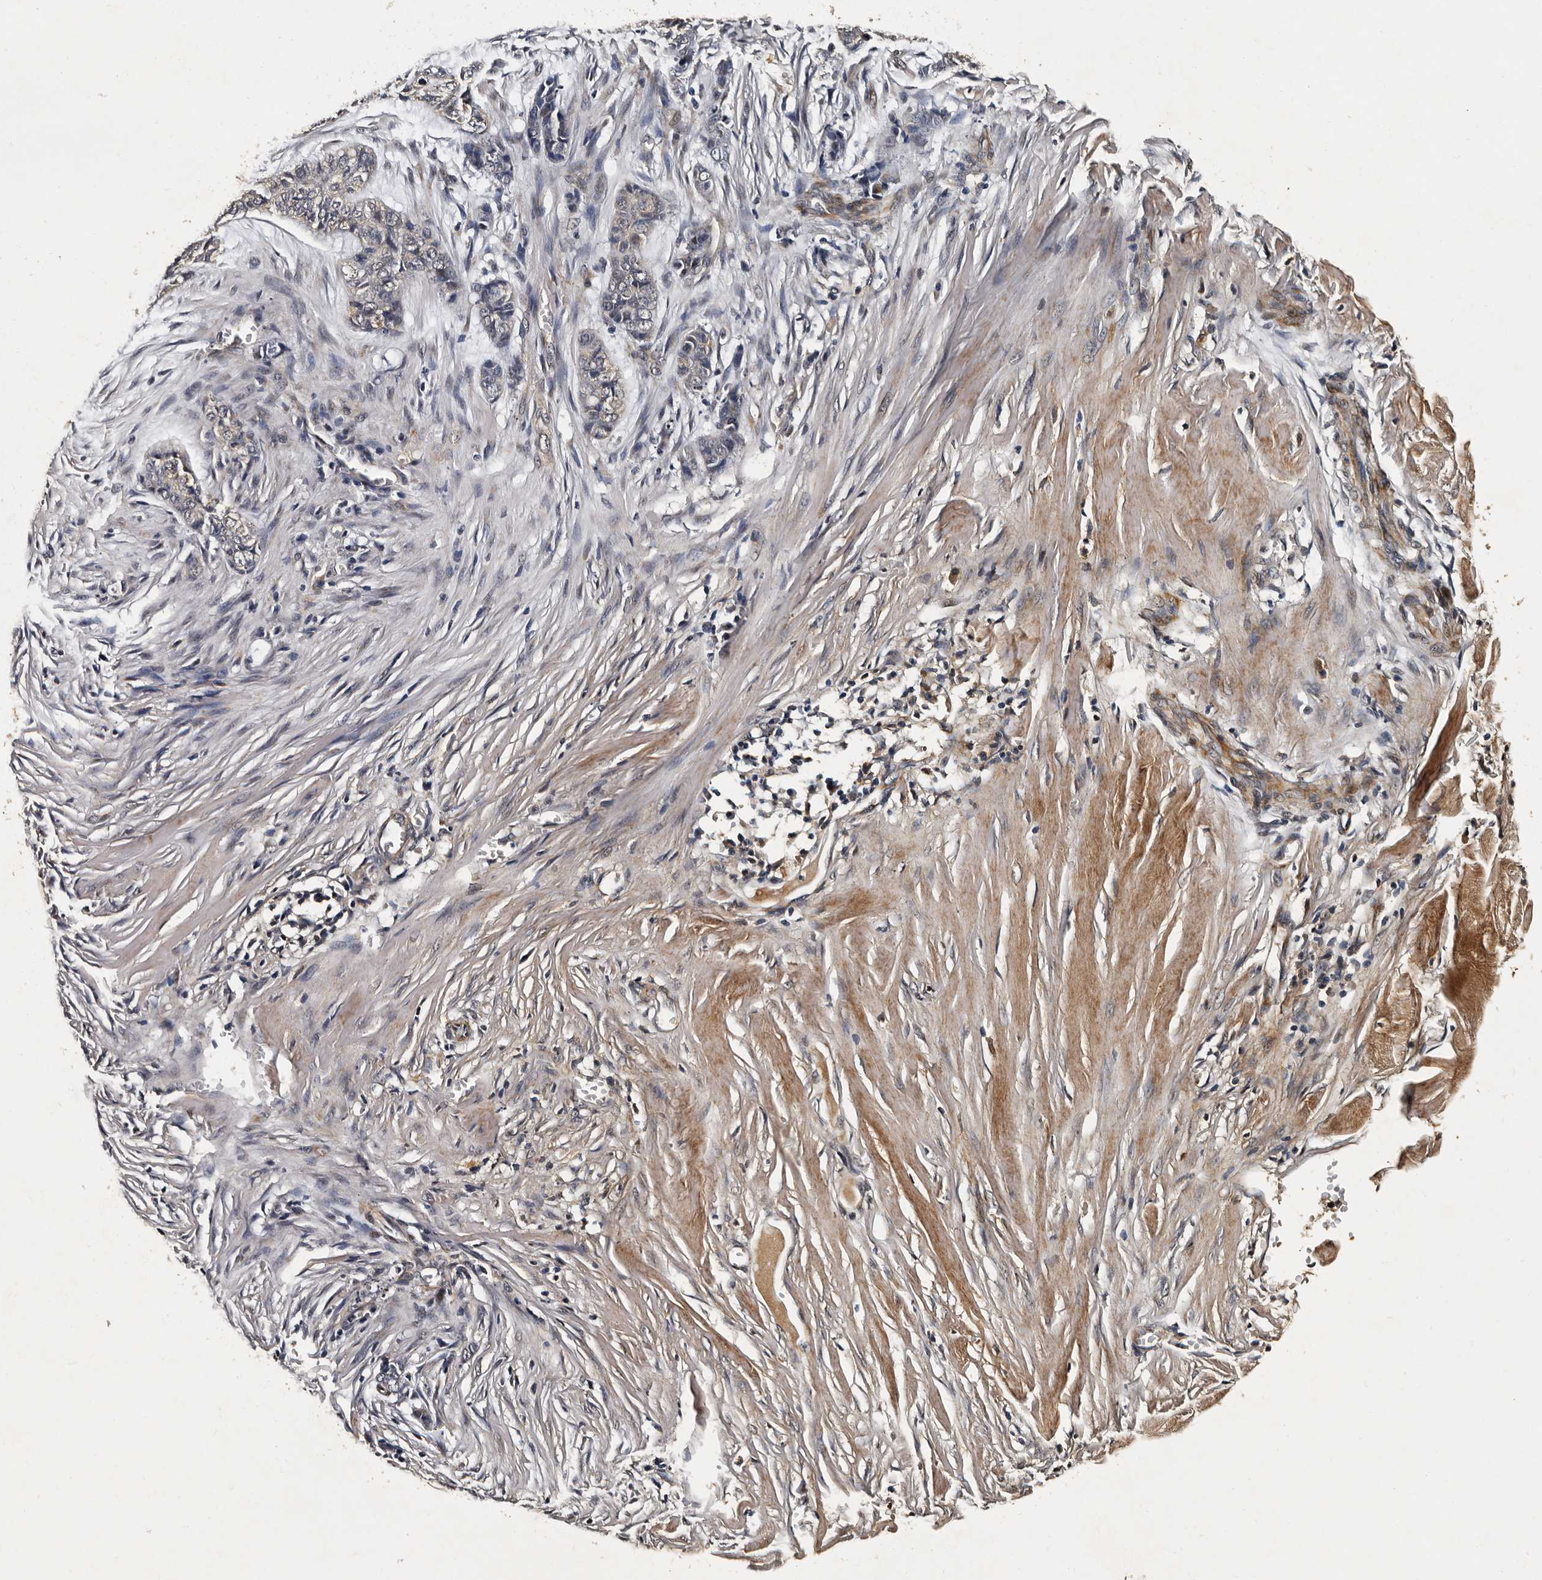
{"staining": {"intensity": "negative", "quantity": "none", "location": "none"}, "tissue": "skin cancer", "cell_type": "Tumor cells", "image_type": "cancer", "snomed": [{"axis": "morphology", "description": "Basal cell carcinoma"}, {"axis": "topography", "description": "Skin"}], "caption": "High power microscopy photomicrograph of an immunohistochemistry (IHC) image of basal cell carcinoma (skin), revealing no significant staining in tumor cells.", "gene": "CPNE3", "patient": {"sex": "female", "age": 64}}